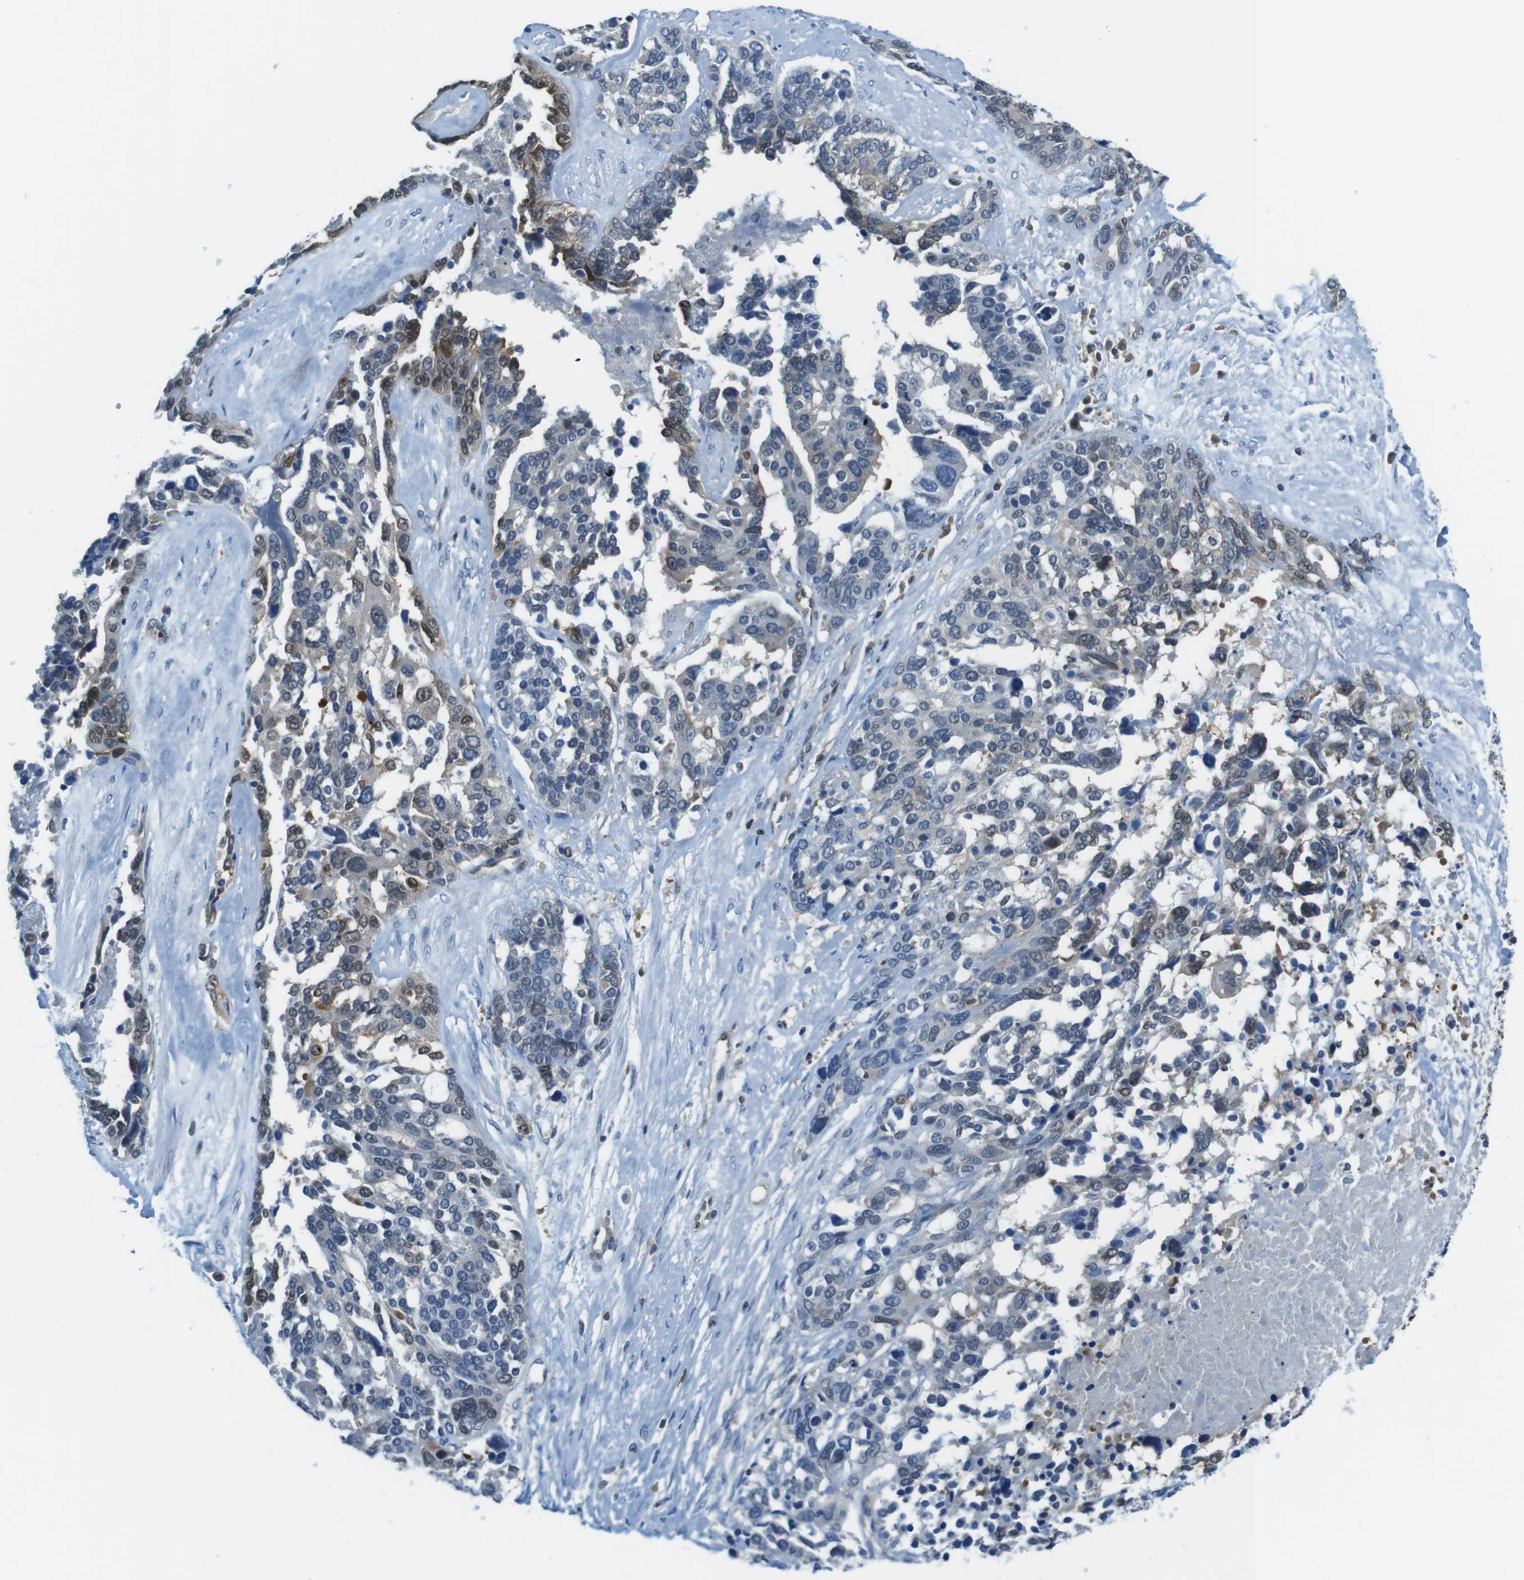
{"staining": {"intensity": "weak", "quantity": "25%-75%", "location": "cytoplasmic/membranous,nuclear"}, "tissue": "ovarian cancer", "cell_type": "Tumor cells", "image_type": "cancer", "snomed": [{"axis": "morphology", "description": "Cystadenocarcinoma, serous, NOS"}, {"axis": "topography", "description": "Ovary"}], "caption": "DAB immunohistochemical staining of serous cystadenocarcinoma (ovarian) exhibits weak cytoplasmic/membranous and nuclear protein positivity in approximately 25%-75% of tumor cells.", "gene": "TES", "patient": {"sex": "female", "age": 44}}